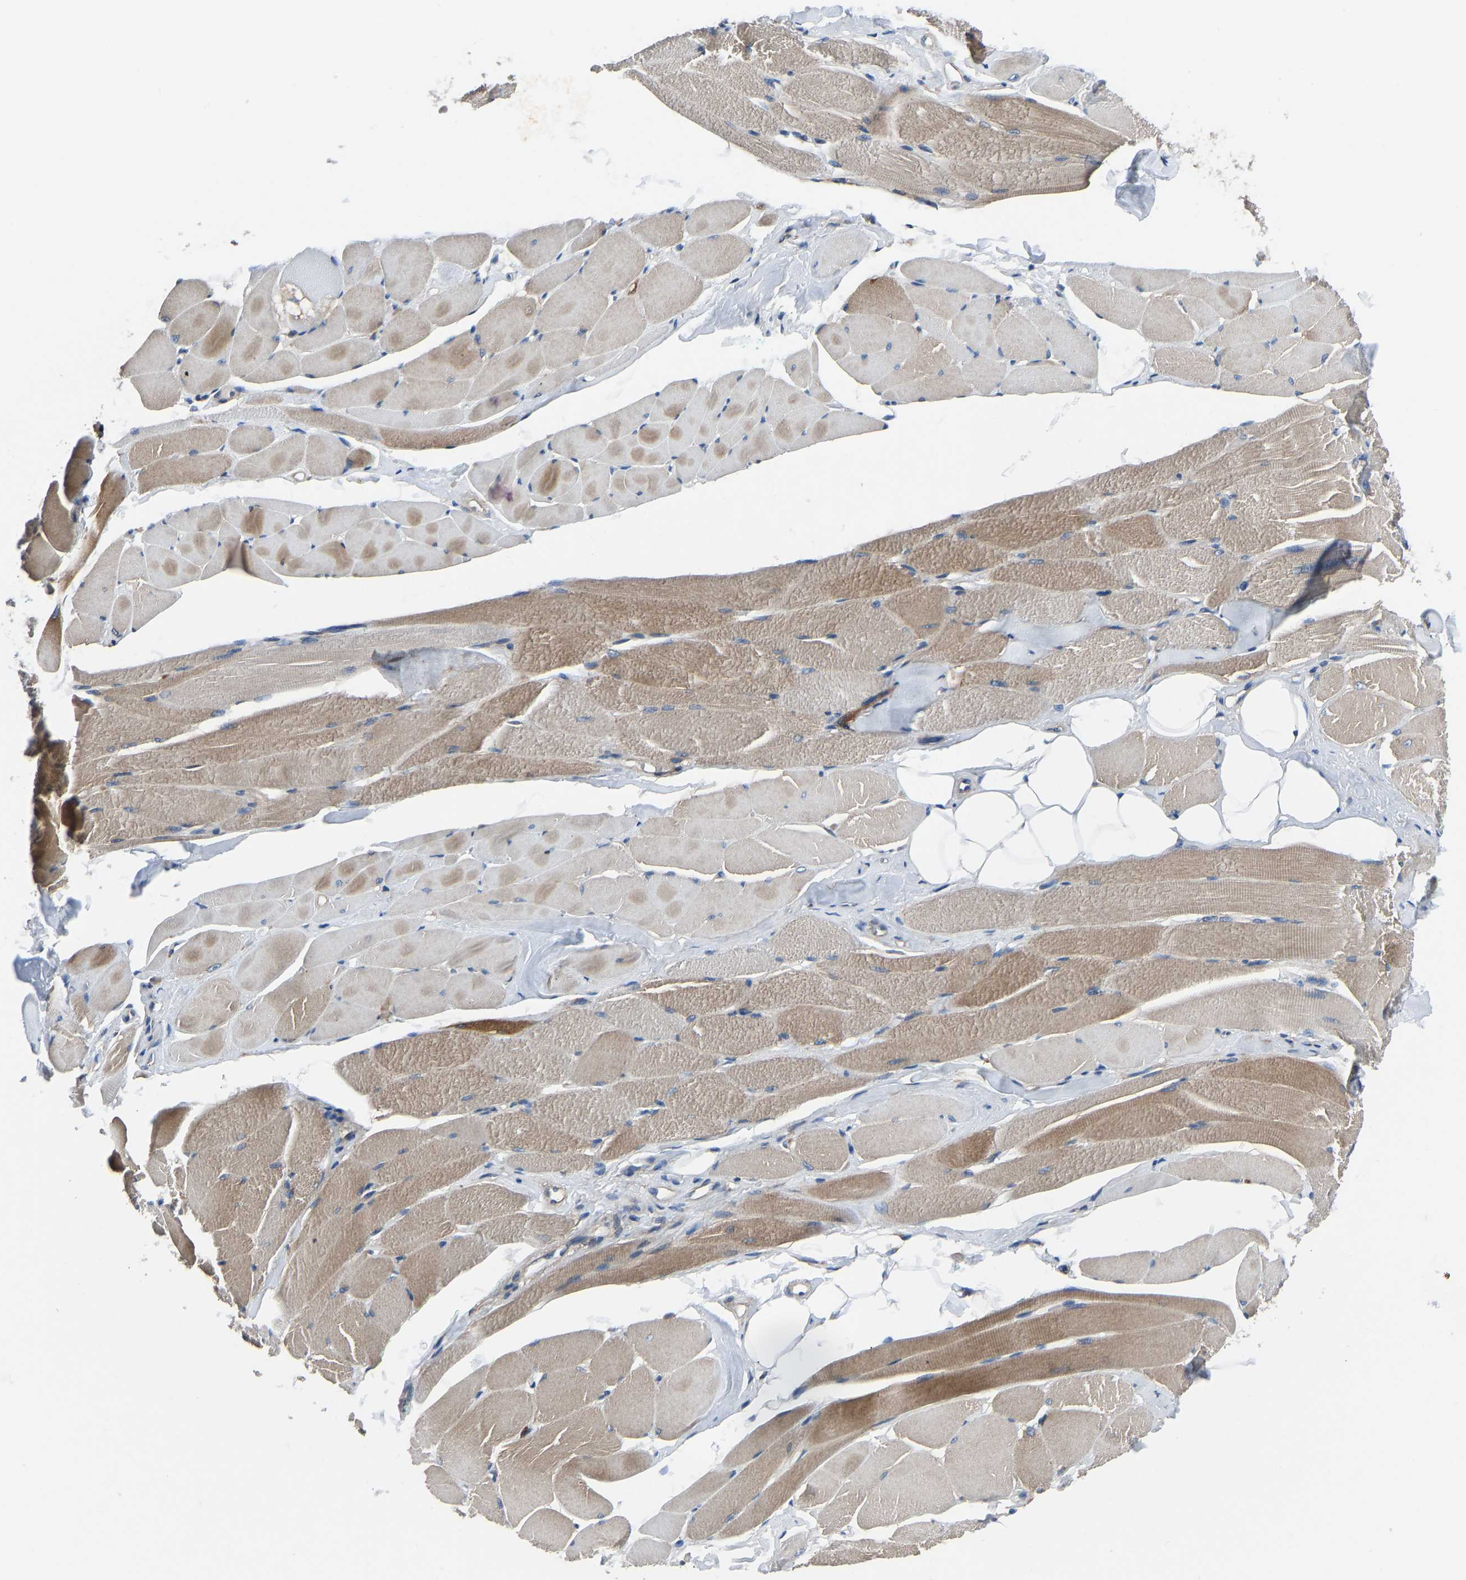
{"staining": {"intensity": "moderate", "quantity": ">75%", "location": "cytoplasmic/membranous"}, "tissue": "skeletal muscle", "cell_type": "Myocytes", "image_type": "normal", "snomed": [{"axis": "morphology", "description": "Normal tissue, NOS"}, {"axis": "topography", "description": "Skeletal muscle"}, {"axis": "topography", "description": "Peripheral nerve tissue"}], "caption": "Brown immunohistochemical staining in normal skeletal muscle displays moderate cytoplasmic/membranous expression in approximately >75% of myocytes.", "gene": "PRKAR1A", "patient": {"sex": "female", "age": 84}}